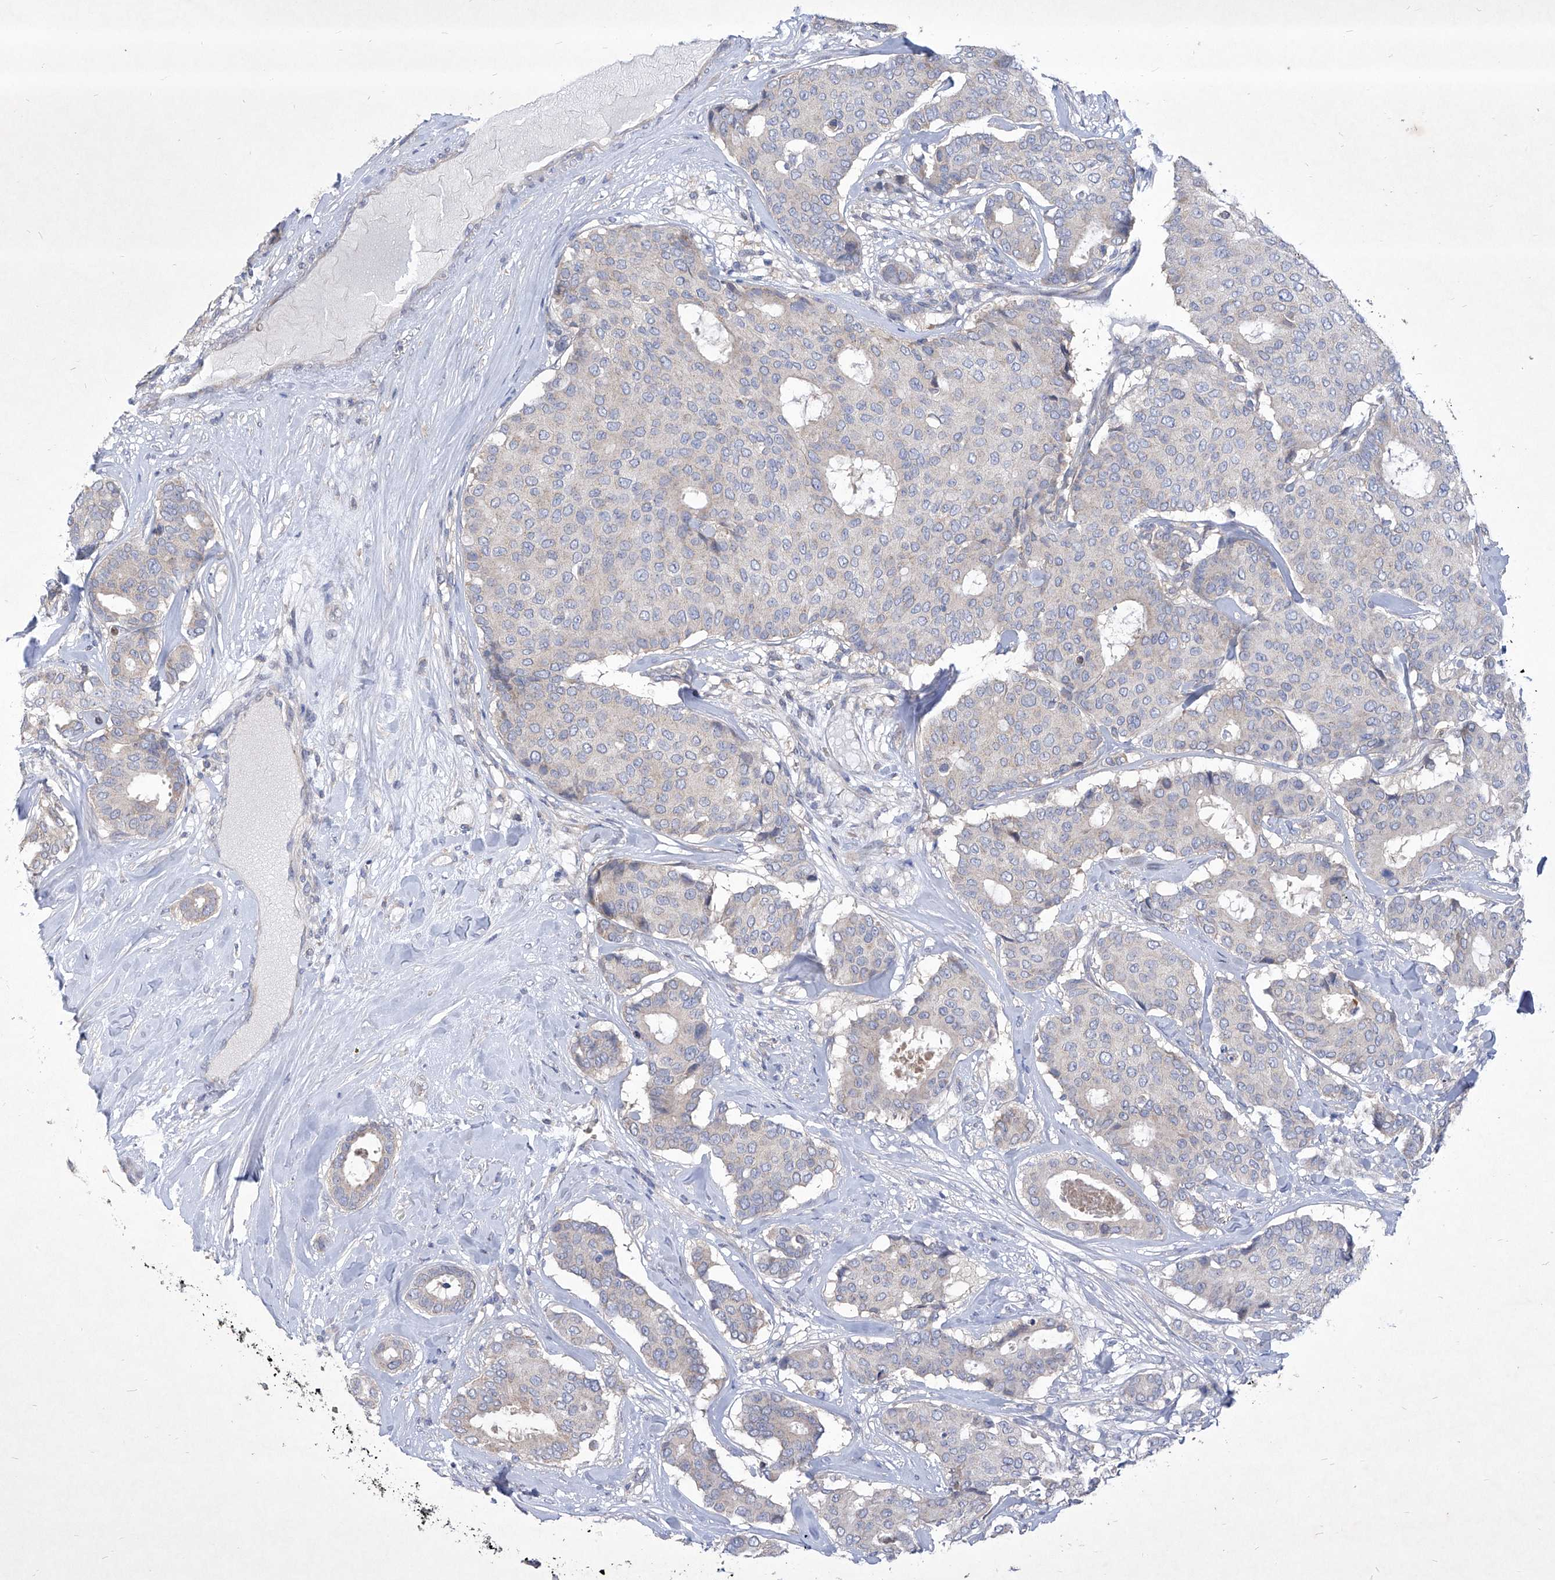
{"staining": {"intensity": "negative", "quantity": "none", "location": "none"}, "tissue": "breast cancer", "cell_type": "Tumor cells", "image_type": "cancer", "snomed": [{"axis": "morphology", "description": "Duct carcinoma"}, {"axis": "topography", "description": "Breast"}], "caption": "Tumor cells are negative for protein expression in human breast invasive ductal carcinoma. (DAB immunohistochemistry (IHC), high magnification).", "gene": "COQ3", "patient": {"sex": "female", "age": 75}}